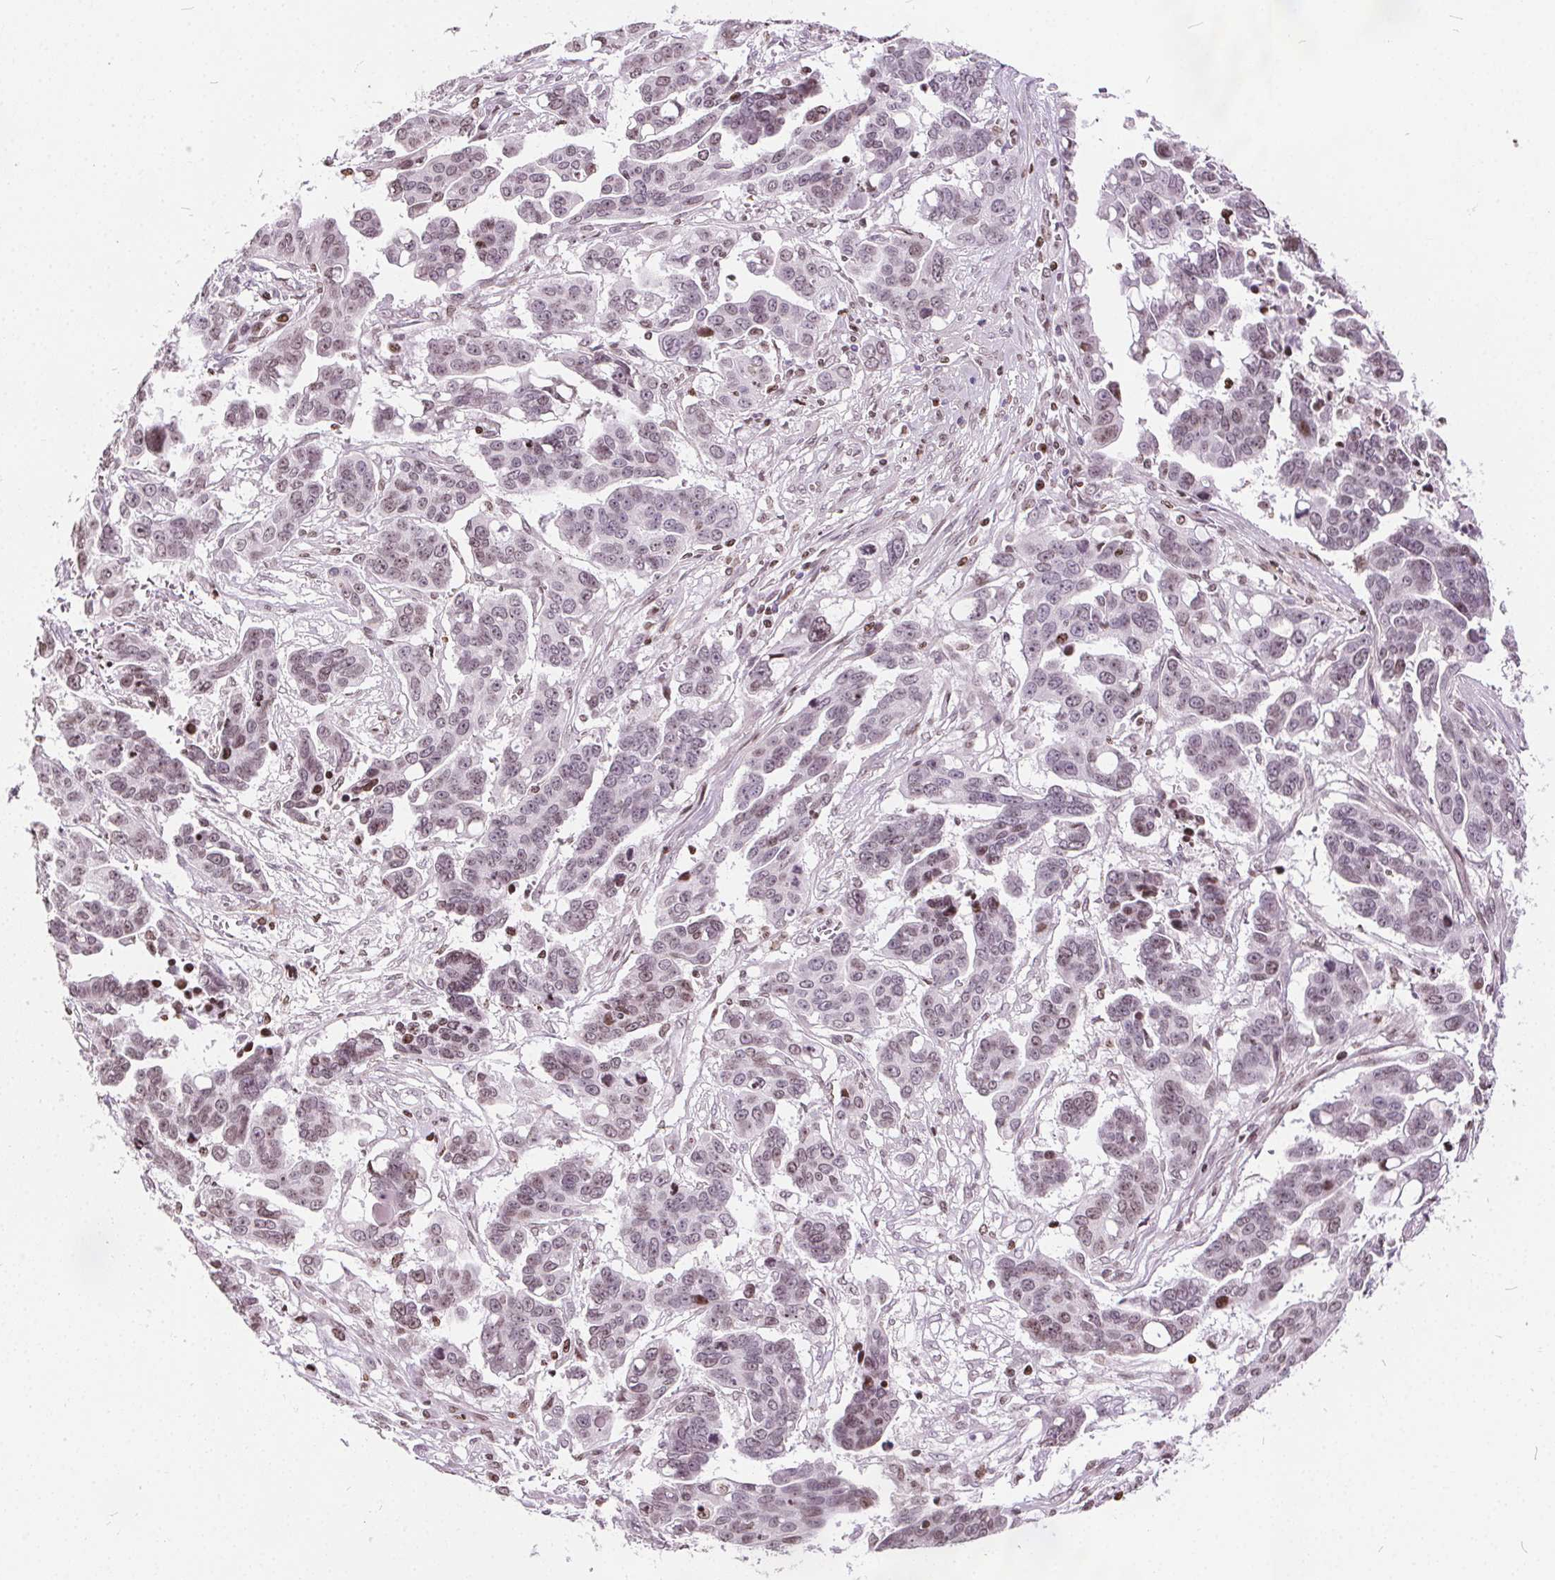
{"staining": {"intensity": "weak", "quantity": "<25%", "location": "nuclear"}, "tissue": "ovarian cancer", "cell_type": "Tumor cells", "image_type": "cancer", "snomed": [{"axis": "morphology", "description": "Carcinoma, endometroid"}, {"axis": "topography", "description": "Ovary"}], "caption": "This image is of ovarian cancer (endometroid carcinoma) stained with IHC to label a protein in brown with the nuclei are counter-stained blue. There is no staining in tumor cells.", "gene": "ISLR2", "patient": {"sex": "female", "age": 78}}